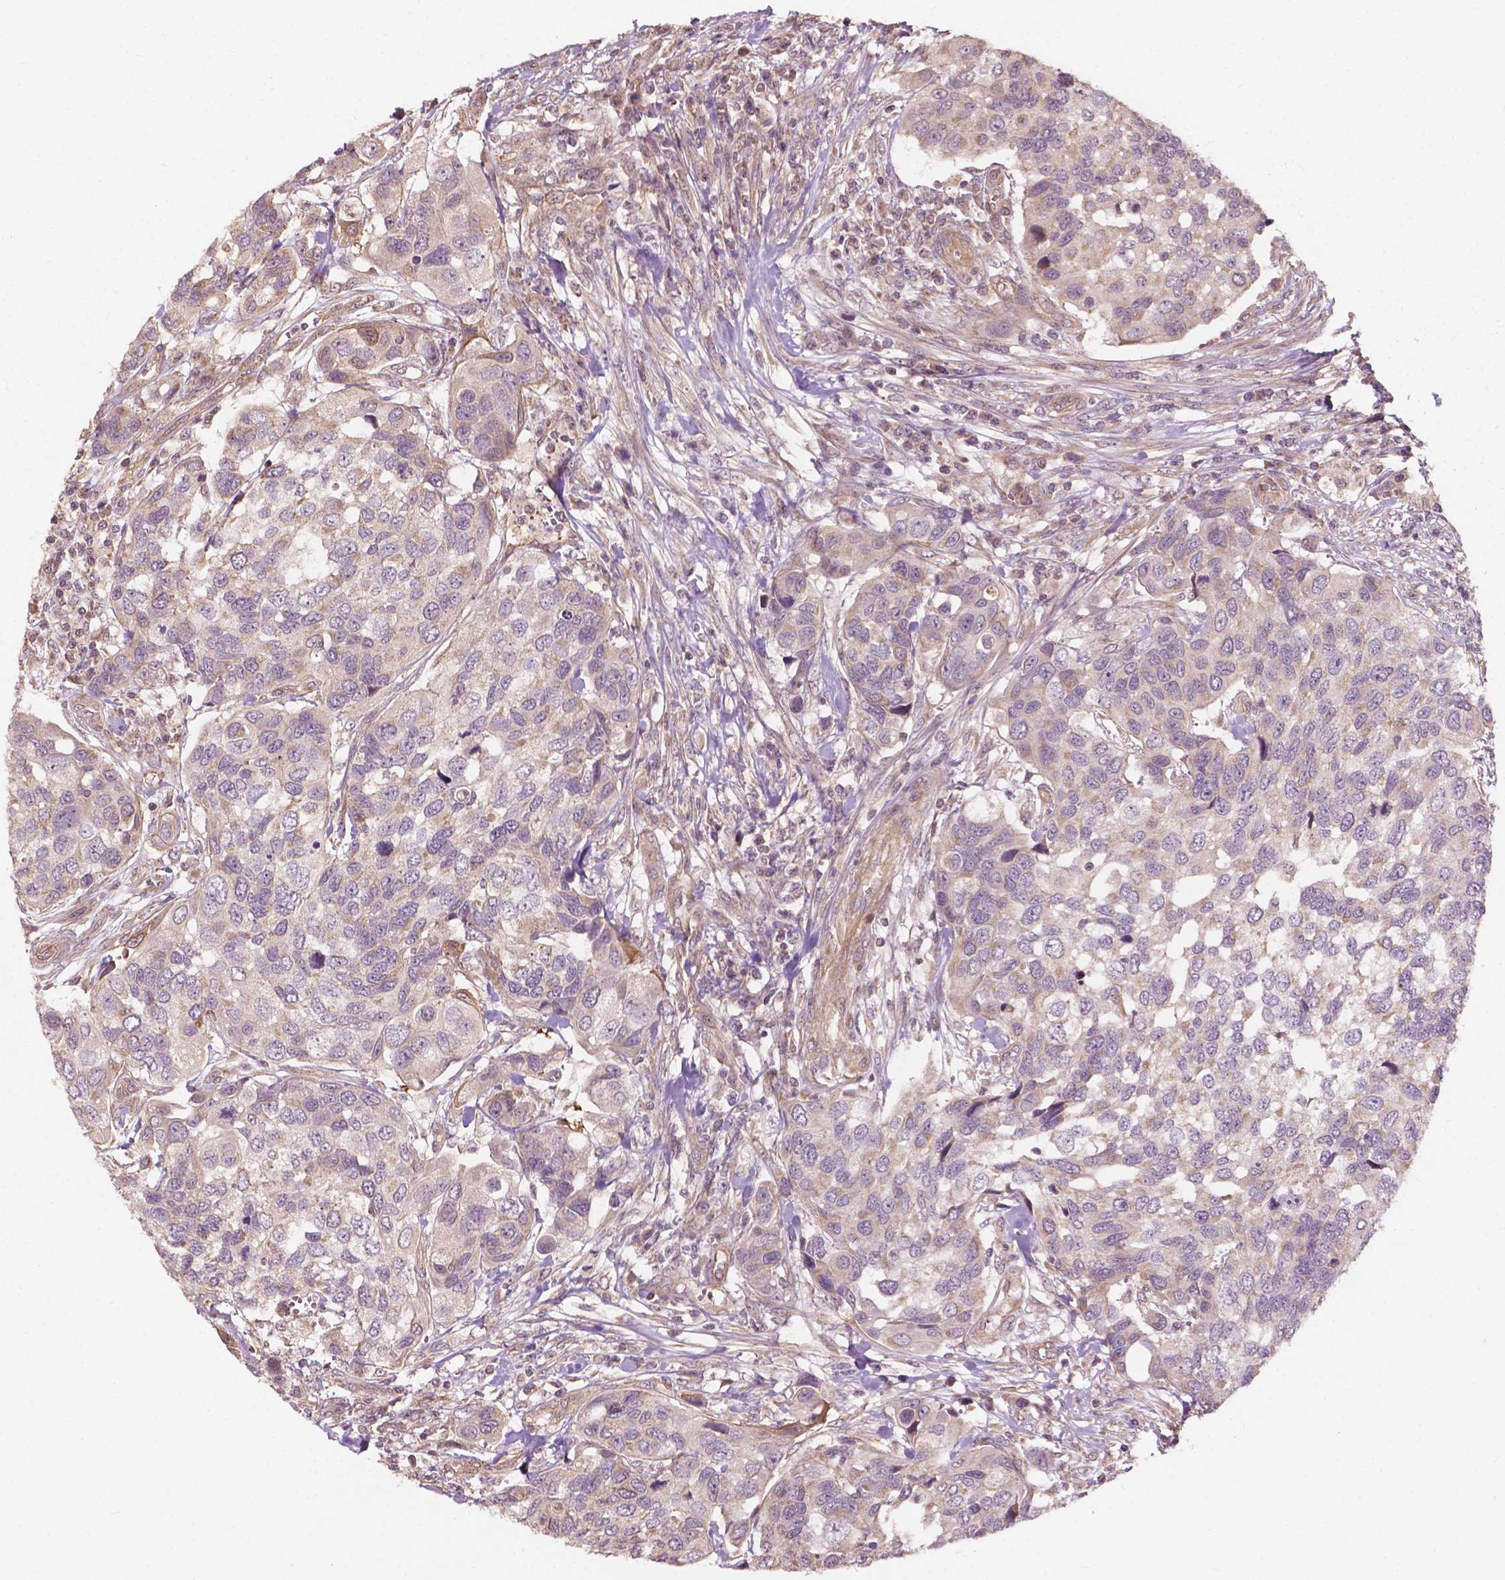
{"staining": {"intensity": "weak", "quantity": "25%-75%", "location": "cytoplasmic/membranous"}, "tissue": "urothelial cancer", "cell_type": "Tumor cells", "image_type": "cancer", "snomed": [{"axis": "morphology", "description": "Urothelial carcinoma, High grade"}, {"axis": "topography", "description": "Urinary bladder"}], "caption": "Urothelial cancer stained for a protein (brown) exhibits weak cytoplasmic/membranous positive expression in about 25%-75% of tumor cells.", "gene": "CDC42BPA", "patient": {"sex": "male", "age": 60}}